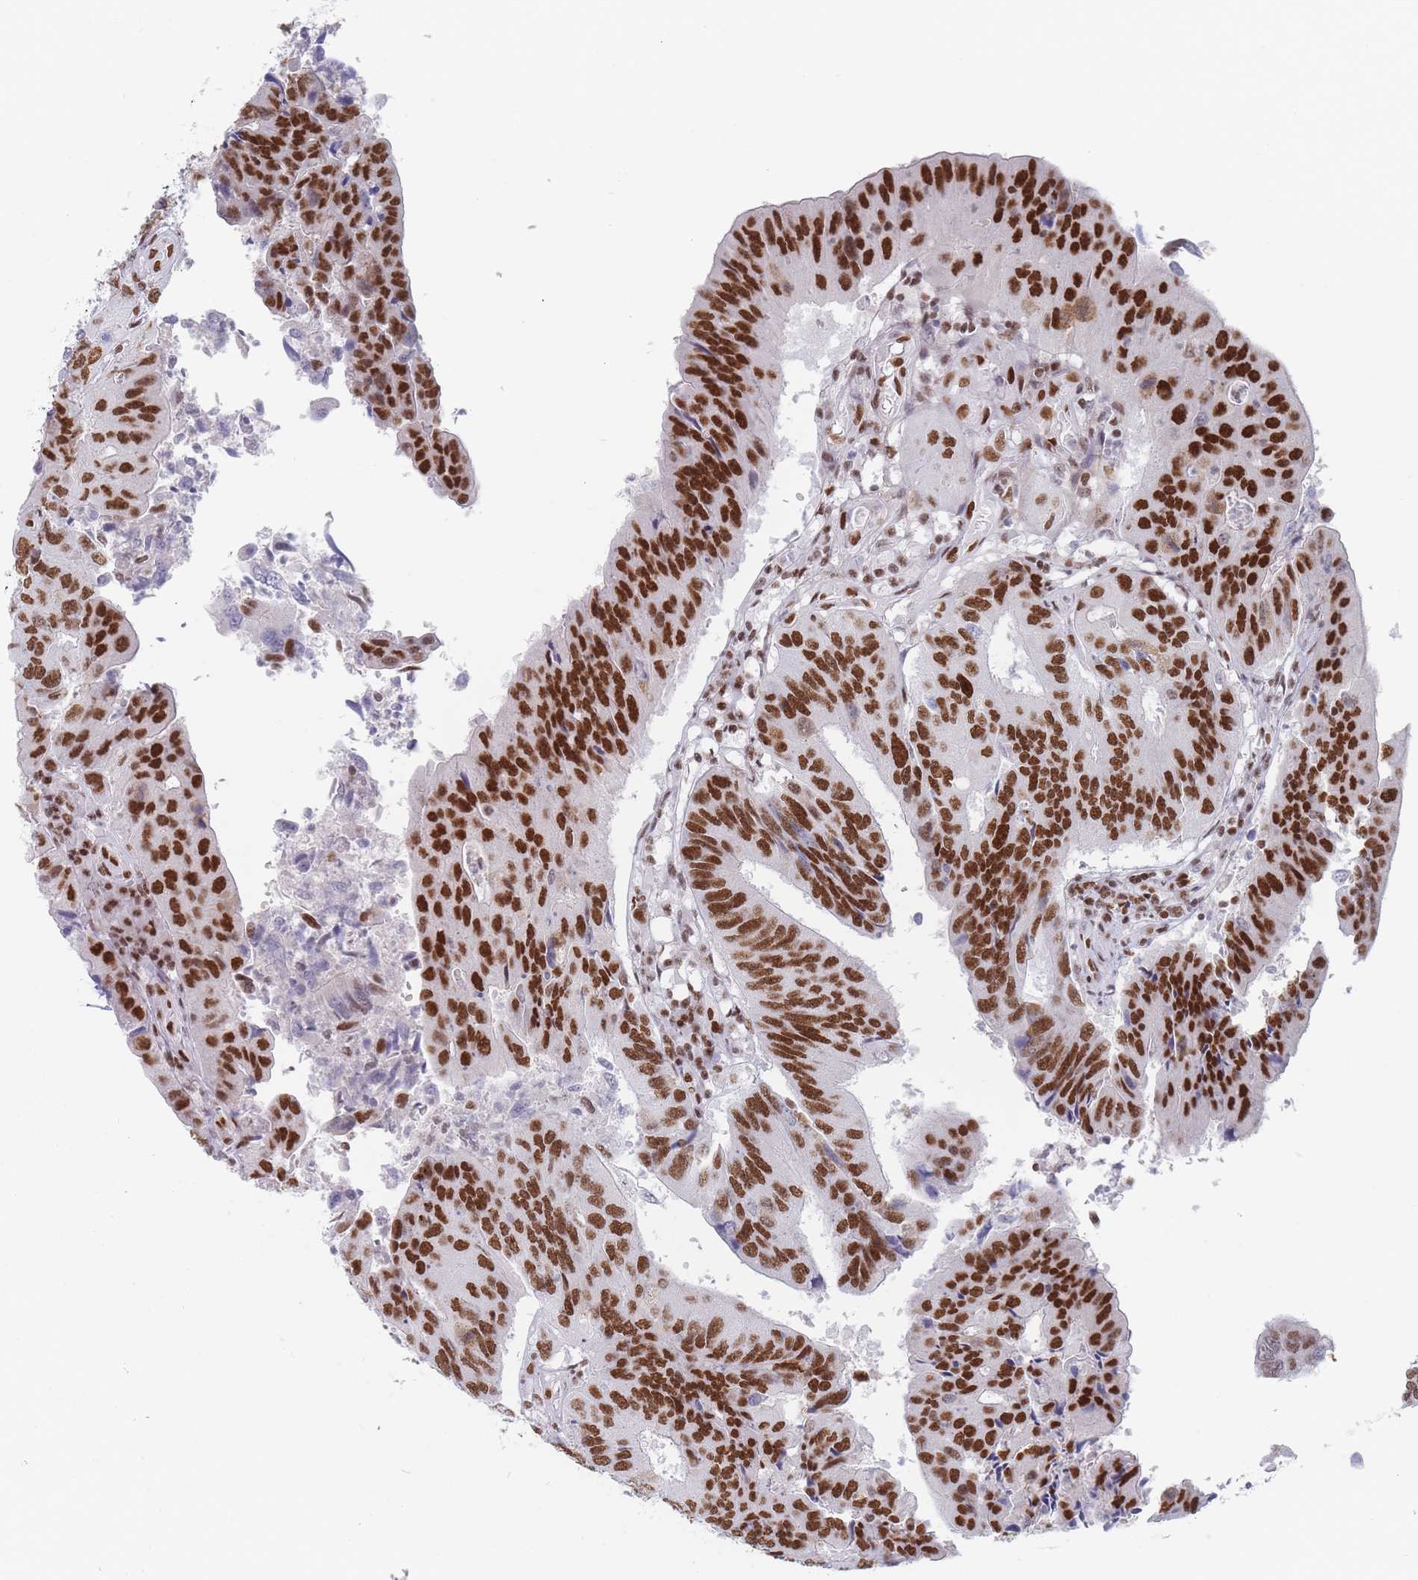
{"staining": {"intensity": "strong", "quantity": "25%-75%", "location": "nuclear"}, "tissue": "colorectal cancer", "cell_type": "Tumor cells", "image_type": "cancer", "snomed": [{"axis": "morphology", "description": "Adenocarcinoma, NOS"}, {"axis": "topography", "description": "Colon"}], "caption": "Approximately 25%-75% of tumor cells in colorectal adenocarcinoma demonstrate strong nuclear protein expression as visualized by brown immunohistochemical staining.", "gene": "SAFB2", "patient": {"sex": "female", "age": 67}}